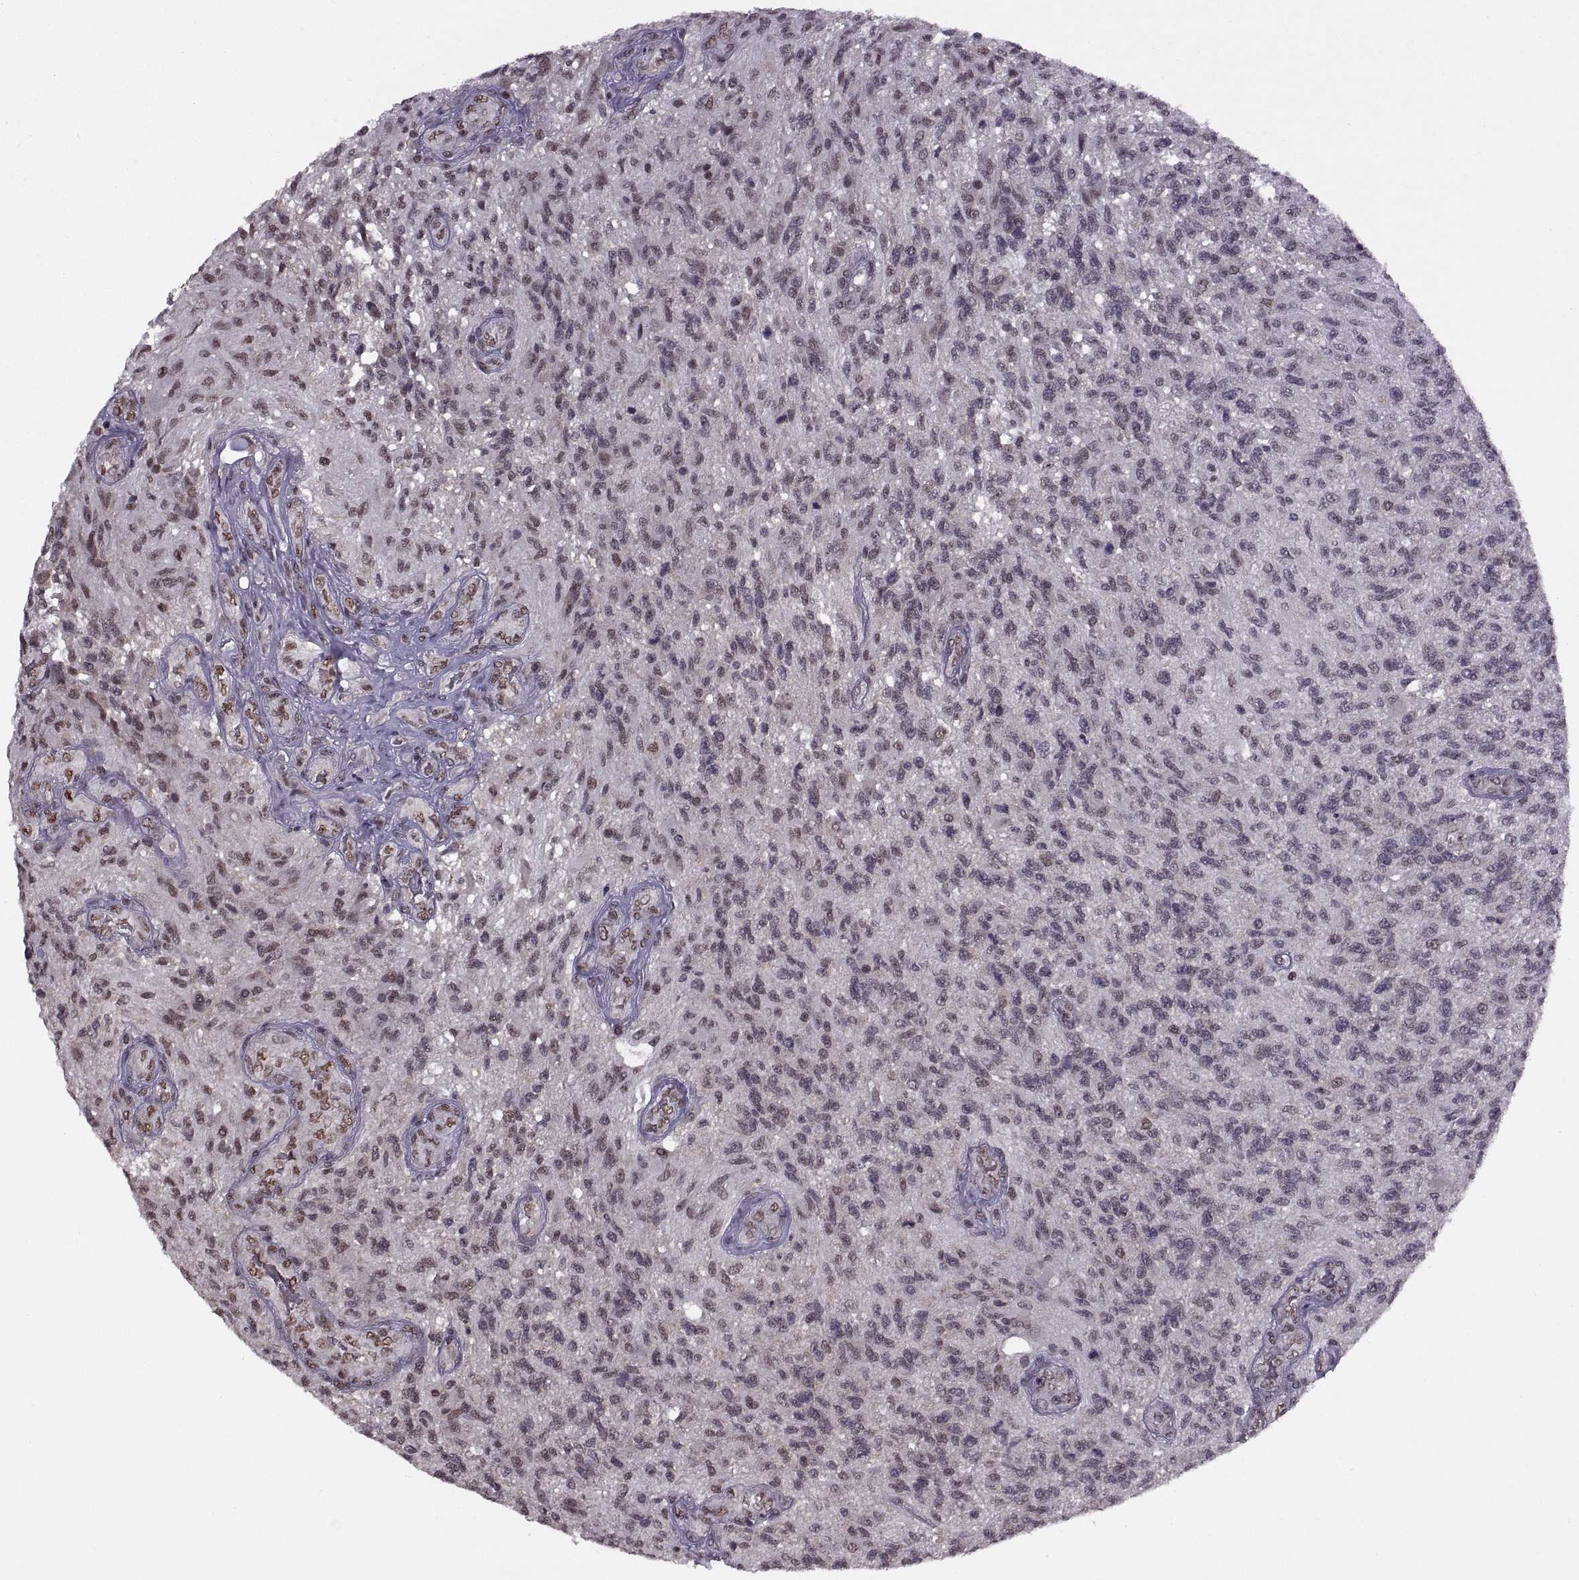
{"staining": {"intensity": "negative", "quantity": "none", "location": "none"}, "tissue": "glioma", "cell_type": "Tumor cells", "image_type": "cancer", "snomed": [{"axis": "morphology", "description": "Glioma, malignant, High grade"}, {"axis": "topography", "description": "Brain"}], "caption": "Immunohistochemistry photomicrograph of neoplastic tissue: glioma stained with DAB shows no significant protein positivity in tumor cells.", "gene": "INTS3", "patient": {"sex": "male", "age": 56}}